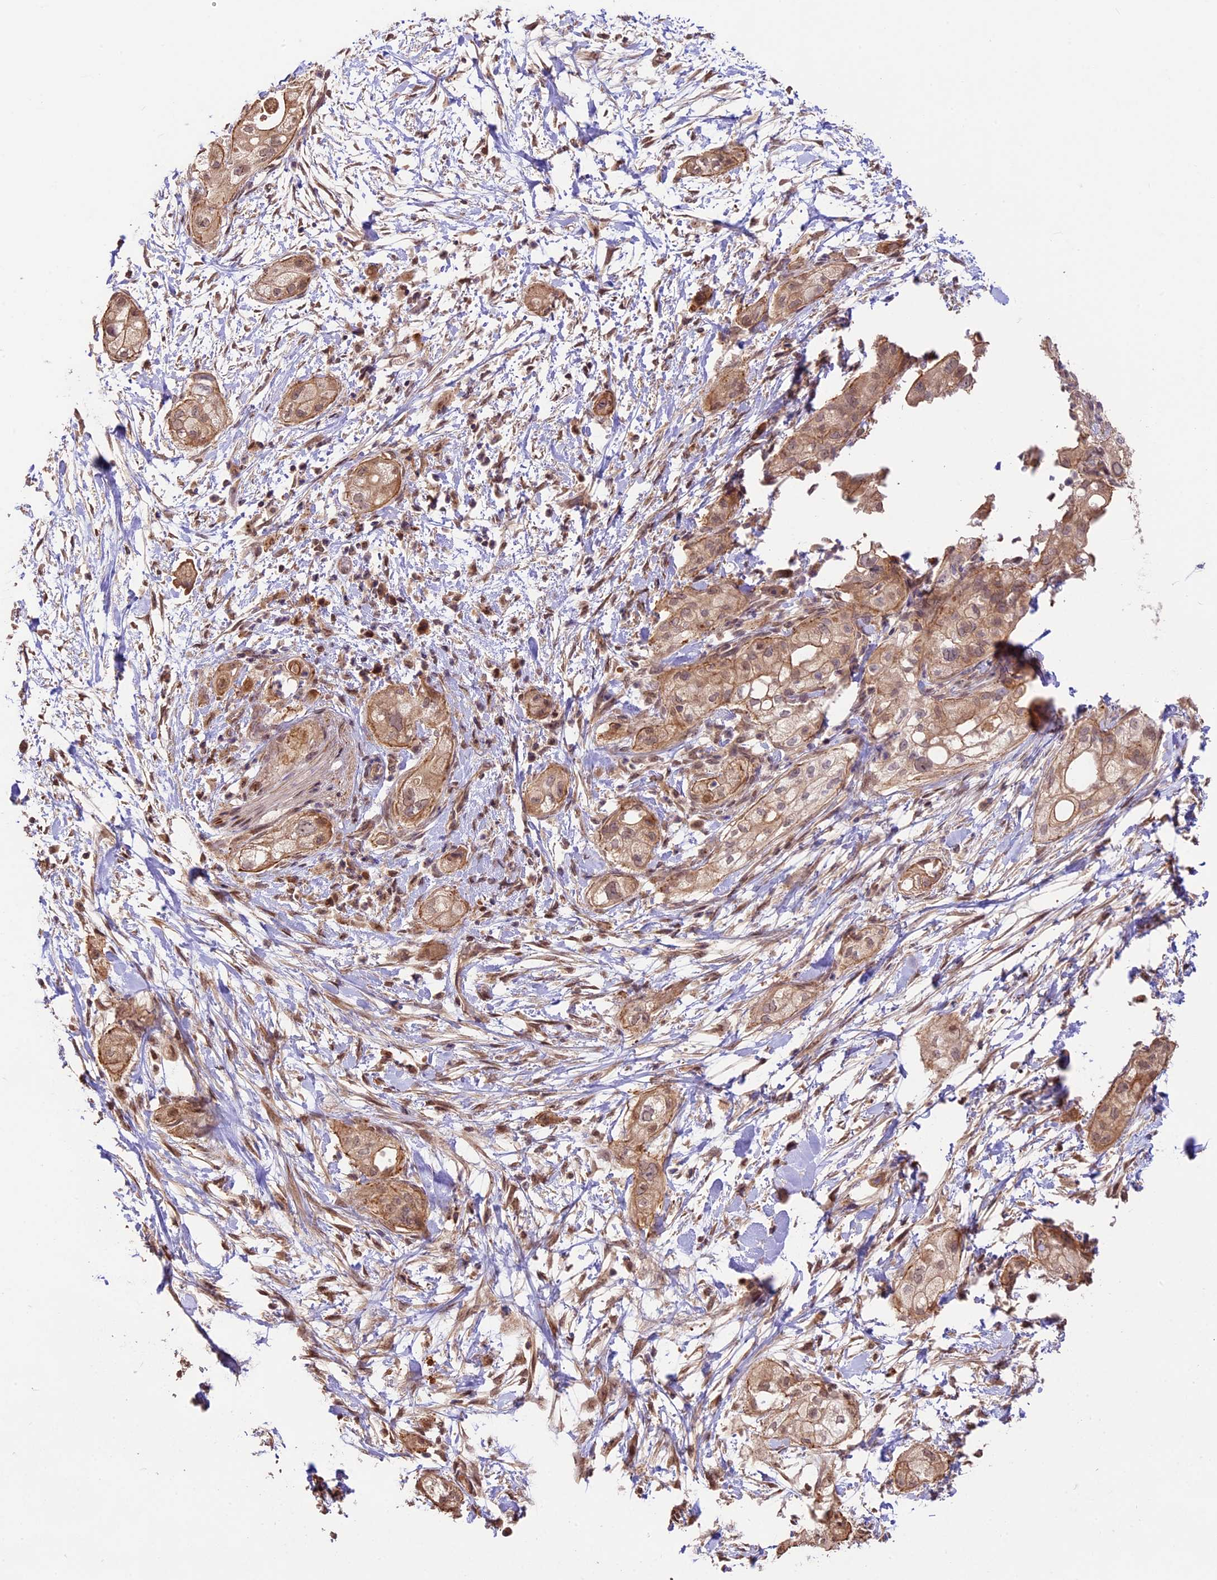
{"staining": {"intensity": "moderate", "quantity": ">75%", "location": "cytoplasmic/membranous"}, "tissue": "pancreatic cancer", "cell_type": "Tumor cells", "image_type": "cancer", "snomed": [{"axis": "morphology", "description": "Adenocarcinoma, NOS"}, {"axis": "topography", "description": "Pancreas"}], "caption": "A high-resolution histopathology image shows IHC staining of adenocarcinoma (pancreatic), which exhibits moderate cytoplasmic/membranous staining in approximately >75% of tumor cells. (DAB (3,3'-diaminobenzidine) = brown stain, brightfield microscopy at high magnification).", "gene": "BCAS4", "patient": {"sex": "male", "age": 58}}